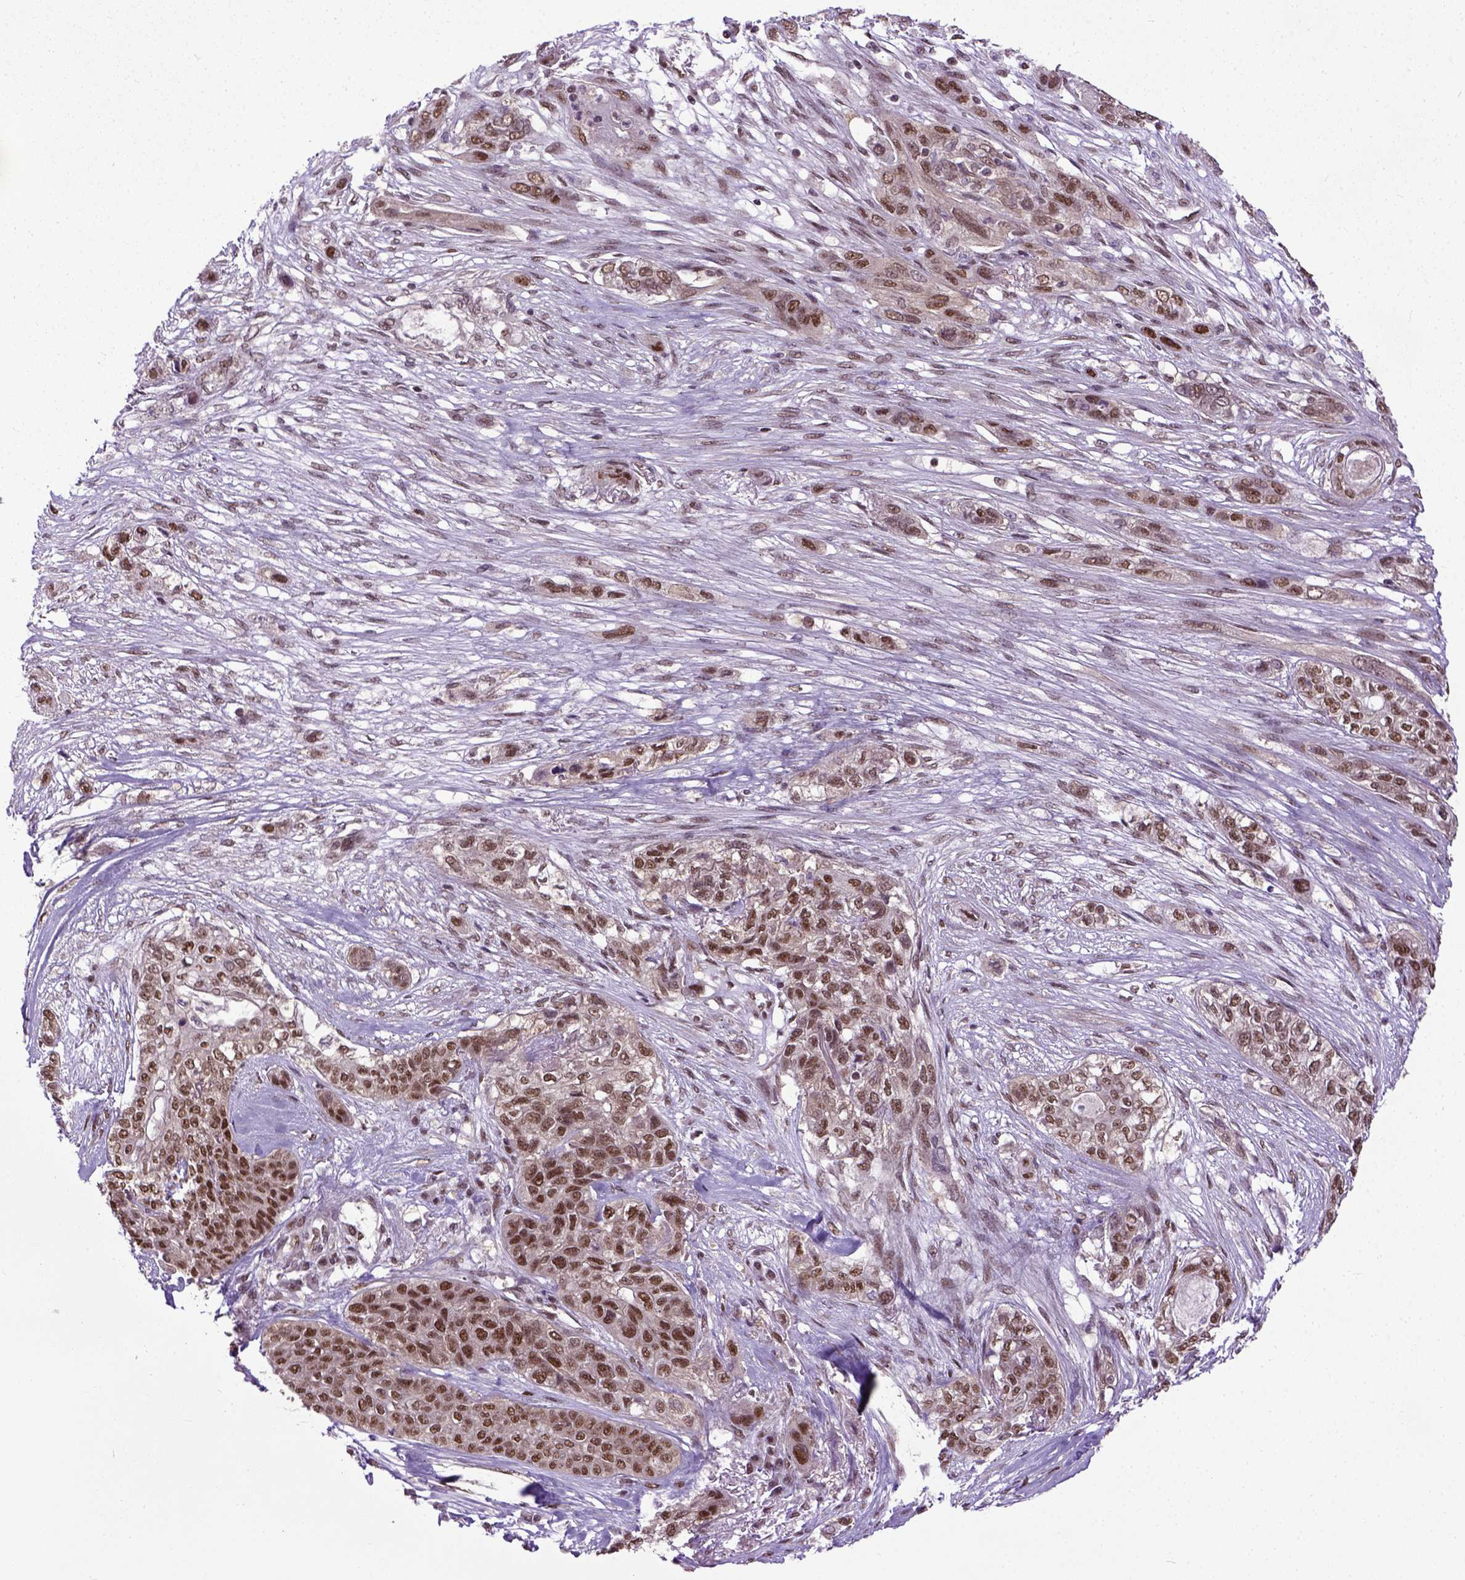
{"staining": {"intensity": "moderate", "quantity": ">75%", "location": "nuclear"}, "tissue": "lung cancer", "cell_type": "Tumor cells", "image_type": "cancer", "snomed": [{"axis": "morphology", "description": "Squamous cell carcinoma, NOS"}, {"axis": "topography", "description": "Lung"}], "caption": "A high-resolution image shows immunohistochemistry staining of lung cancer, which displays moderate nuclear staining in approximately >75% of tumor cells. The protein is shown in brown color, while the nuclei are stained blue.", "gene": "UBA3", "patient": {"sex": "female", "age": 70}}